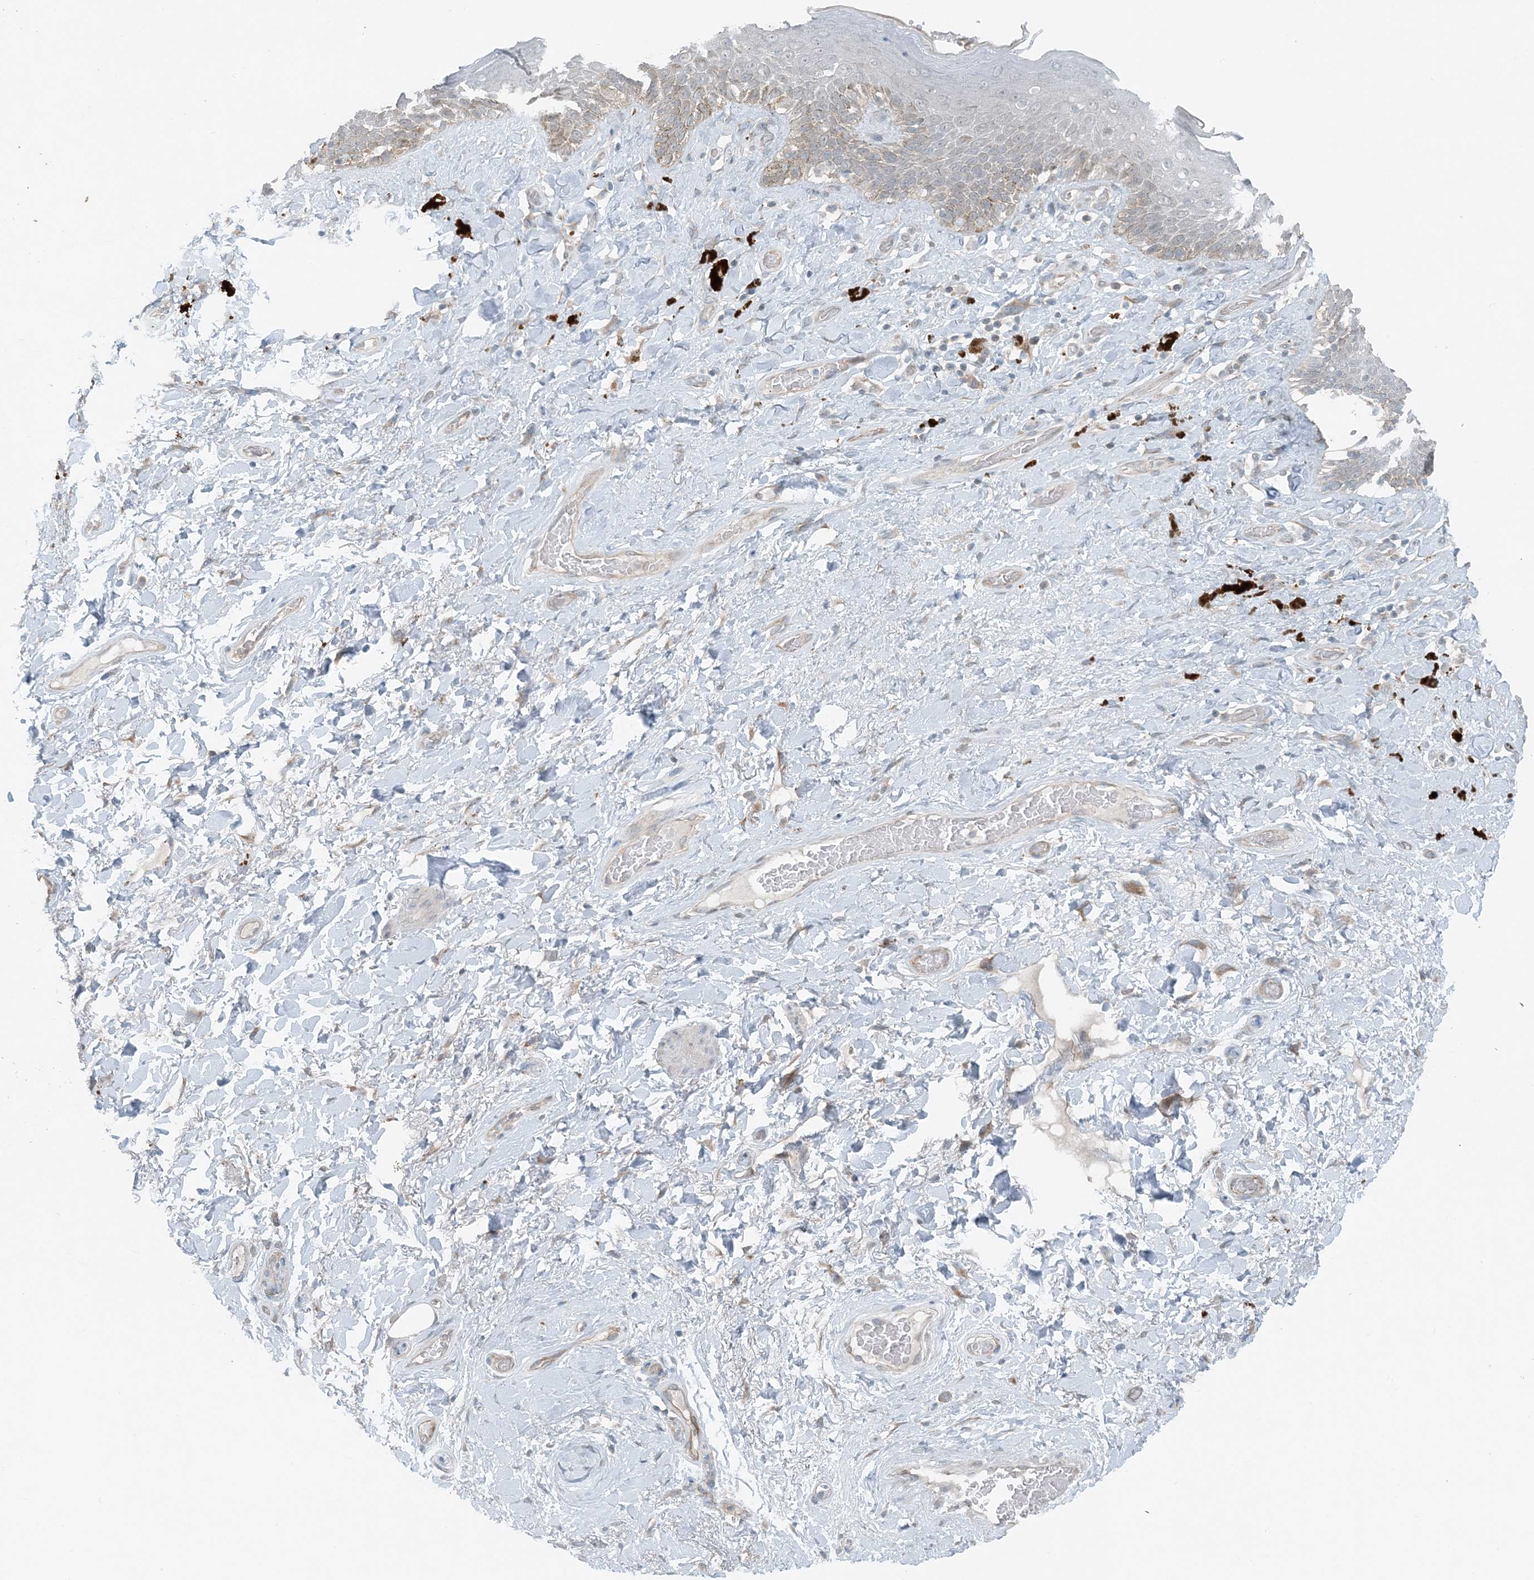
{"staining": {"intensity": "weak", "quantity": "25%-75%", "location": "cytoplasmic/membranous,nuclear"}, "tissue": "skin", "cell_type": "Epidermal cells", "image_type": "normal", "snomed": [{"axis": "morphology", "description": "Normal tissue, NOS"}, {"axis": "topography", "description": "Anal"}], "caption": "Immunohistochemical staining of unremarkable human skin exhibits low levels of weak cytoplasmic/membranous,nuclear positivity in about 25%-75% of epidermal cells.", "gene": "MITD1", "patient": {"sex": "female", "age": 78}}